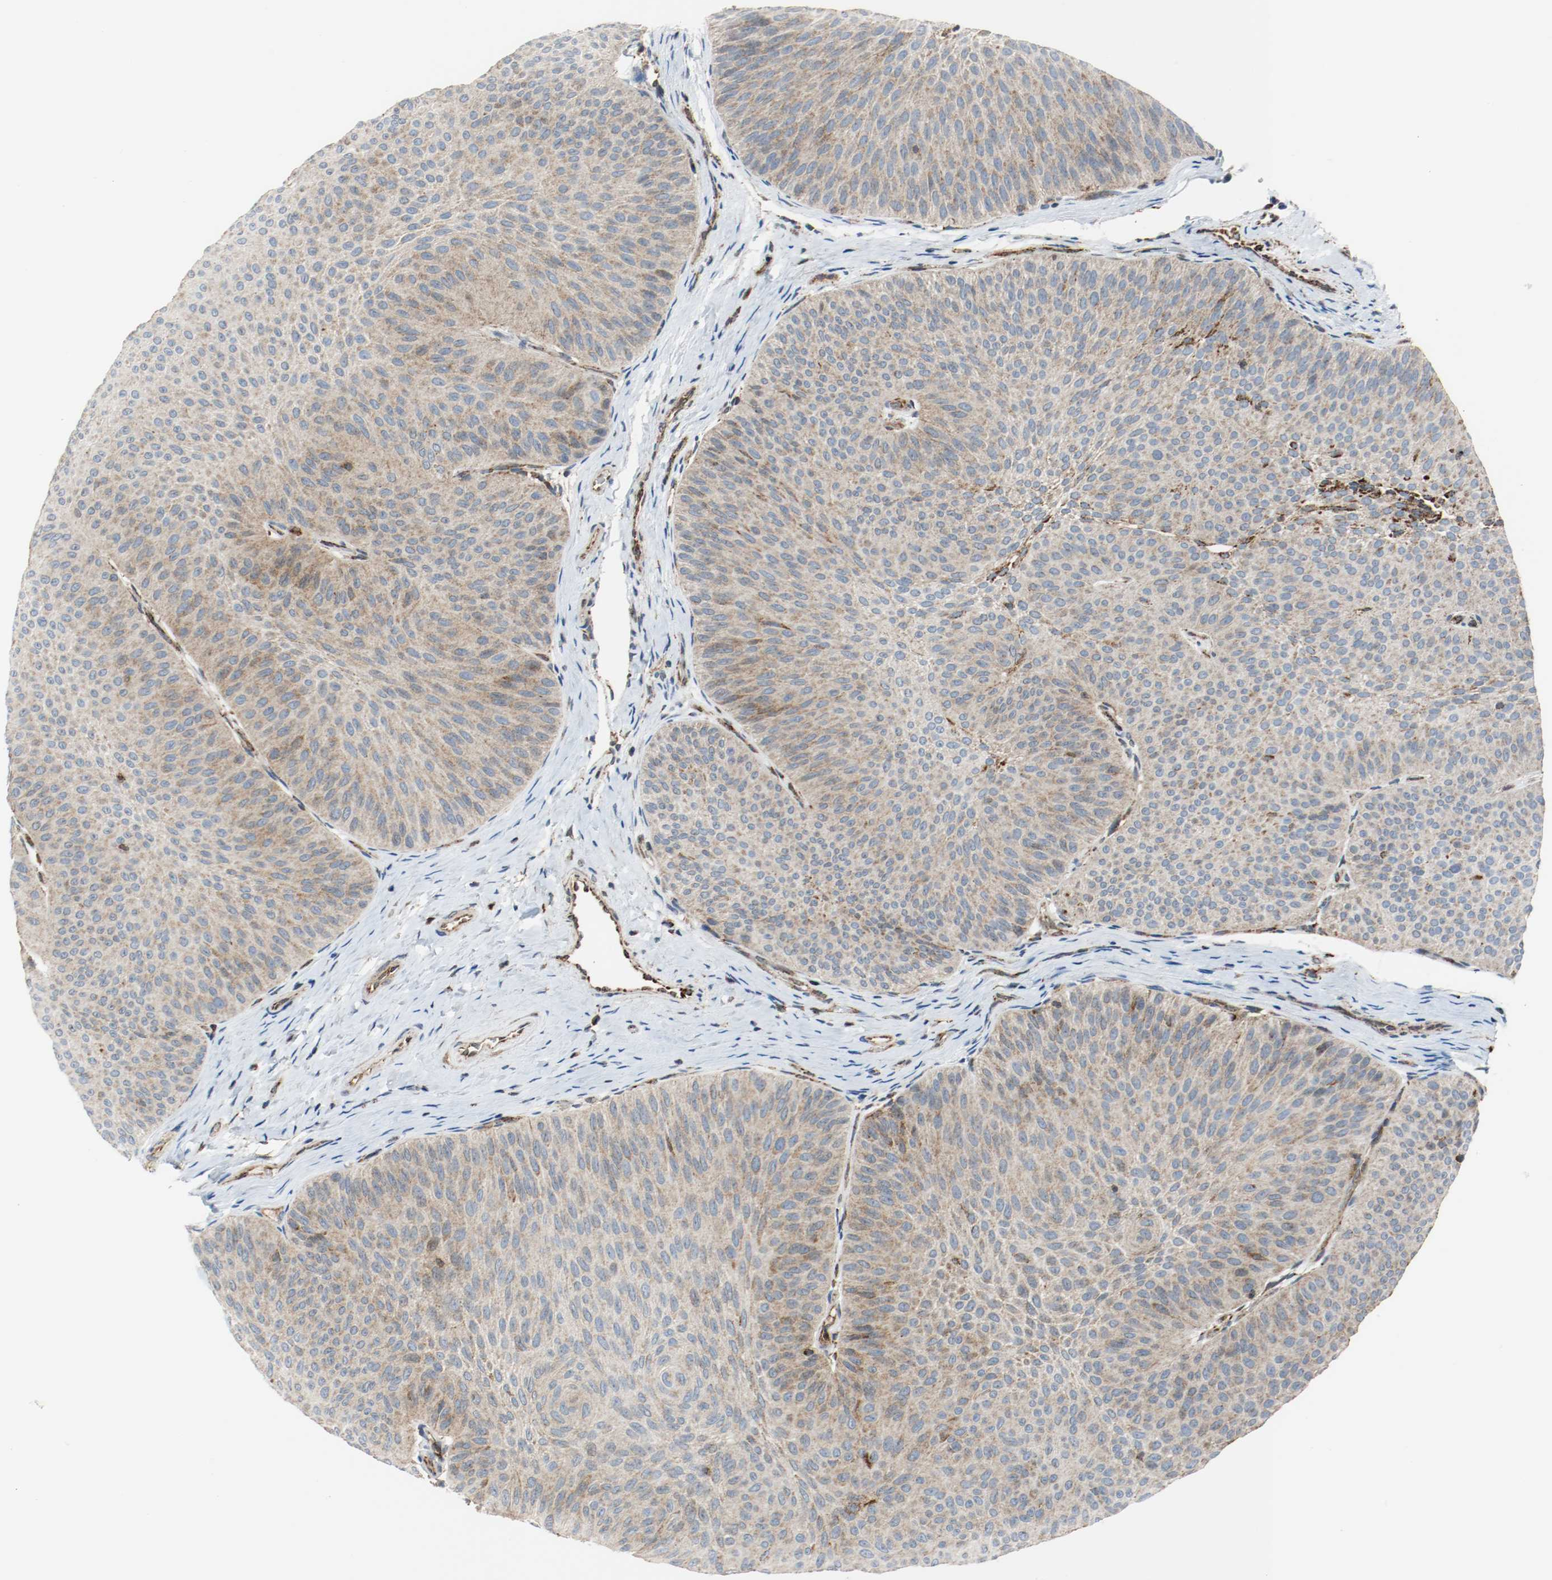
{"staining": {"intensity": "weak", "quantity": ">75%", "location": "cytoplasmic/membranous"}, "tissue": "urothelial cancer", "cell_type": "Tumor cells", "image_type": "cancer", "snomed": [{"axis": "morphology", "description": "Urothelial carcinoma, Low grade"}, {"axis": "topography", "description": "Urinary bladder"}], "caption": "A brown stain highlights weak cytoplasmic/membranous positivity of a protein in urothelial carcinoma (low-grade) tumor cells.", "gene": "TXNRD1", "patient": {"sex": "female", "age": 60}}